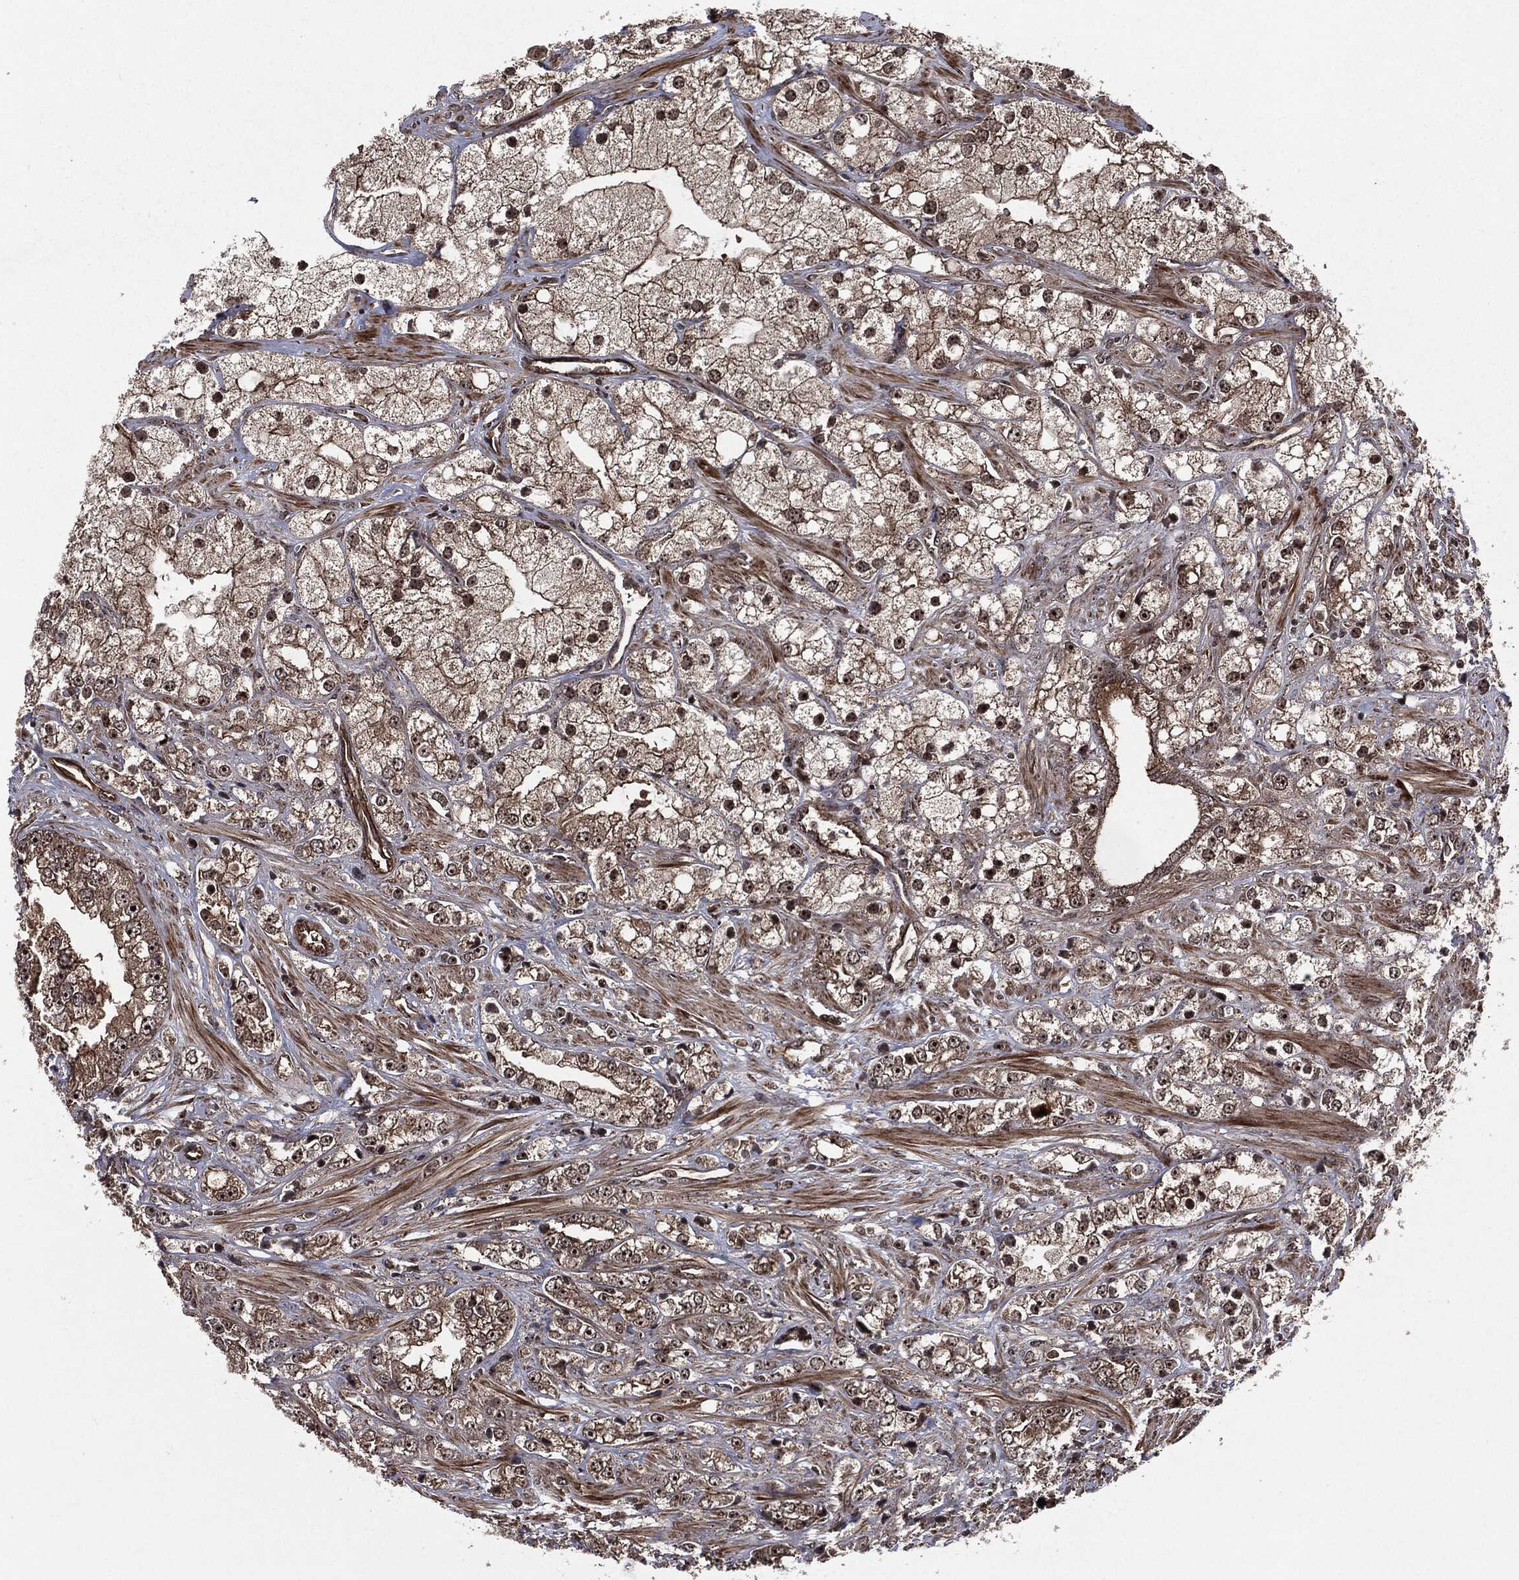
{"staining": {"intensity": "strong", "quantity": "25%-75%", "location": "cytoplasmic/membranous,nuclear"}, "tissue": "prostate cancer", "cell_type": "Tumor cells", "image_type": "cancer", "snomed": [{"axis": "morphology", "description": "Adenocarcinoma, NOS"}, {"axis": "topography", "description": "Prostate and seminal vesicle, NOS"}, {"axis": "topography", "description": "Prostate"}], "caption": "Adenocarcinoma (prostate) tissue demonstrates strong cytoplasmic/membranous and nuclear positivity in about 25%-75% of tumor cells, visualized by immunohistochemistry.", "gene": "CARD6", "patient": {"sex": "male", "age": 79}}